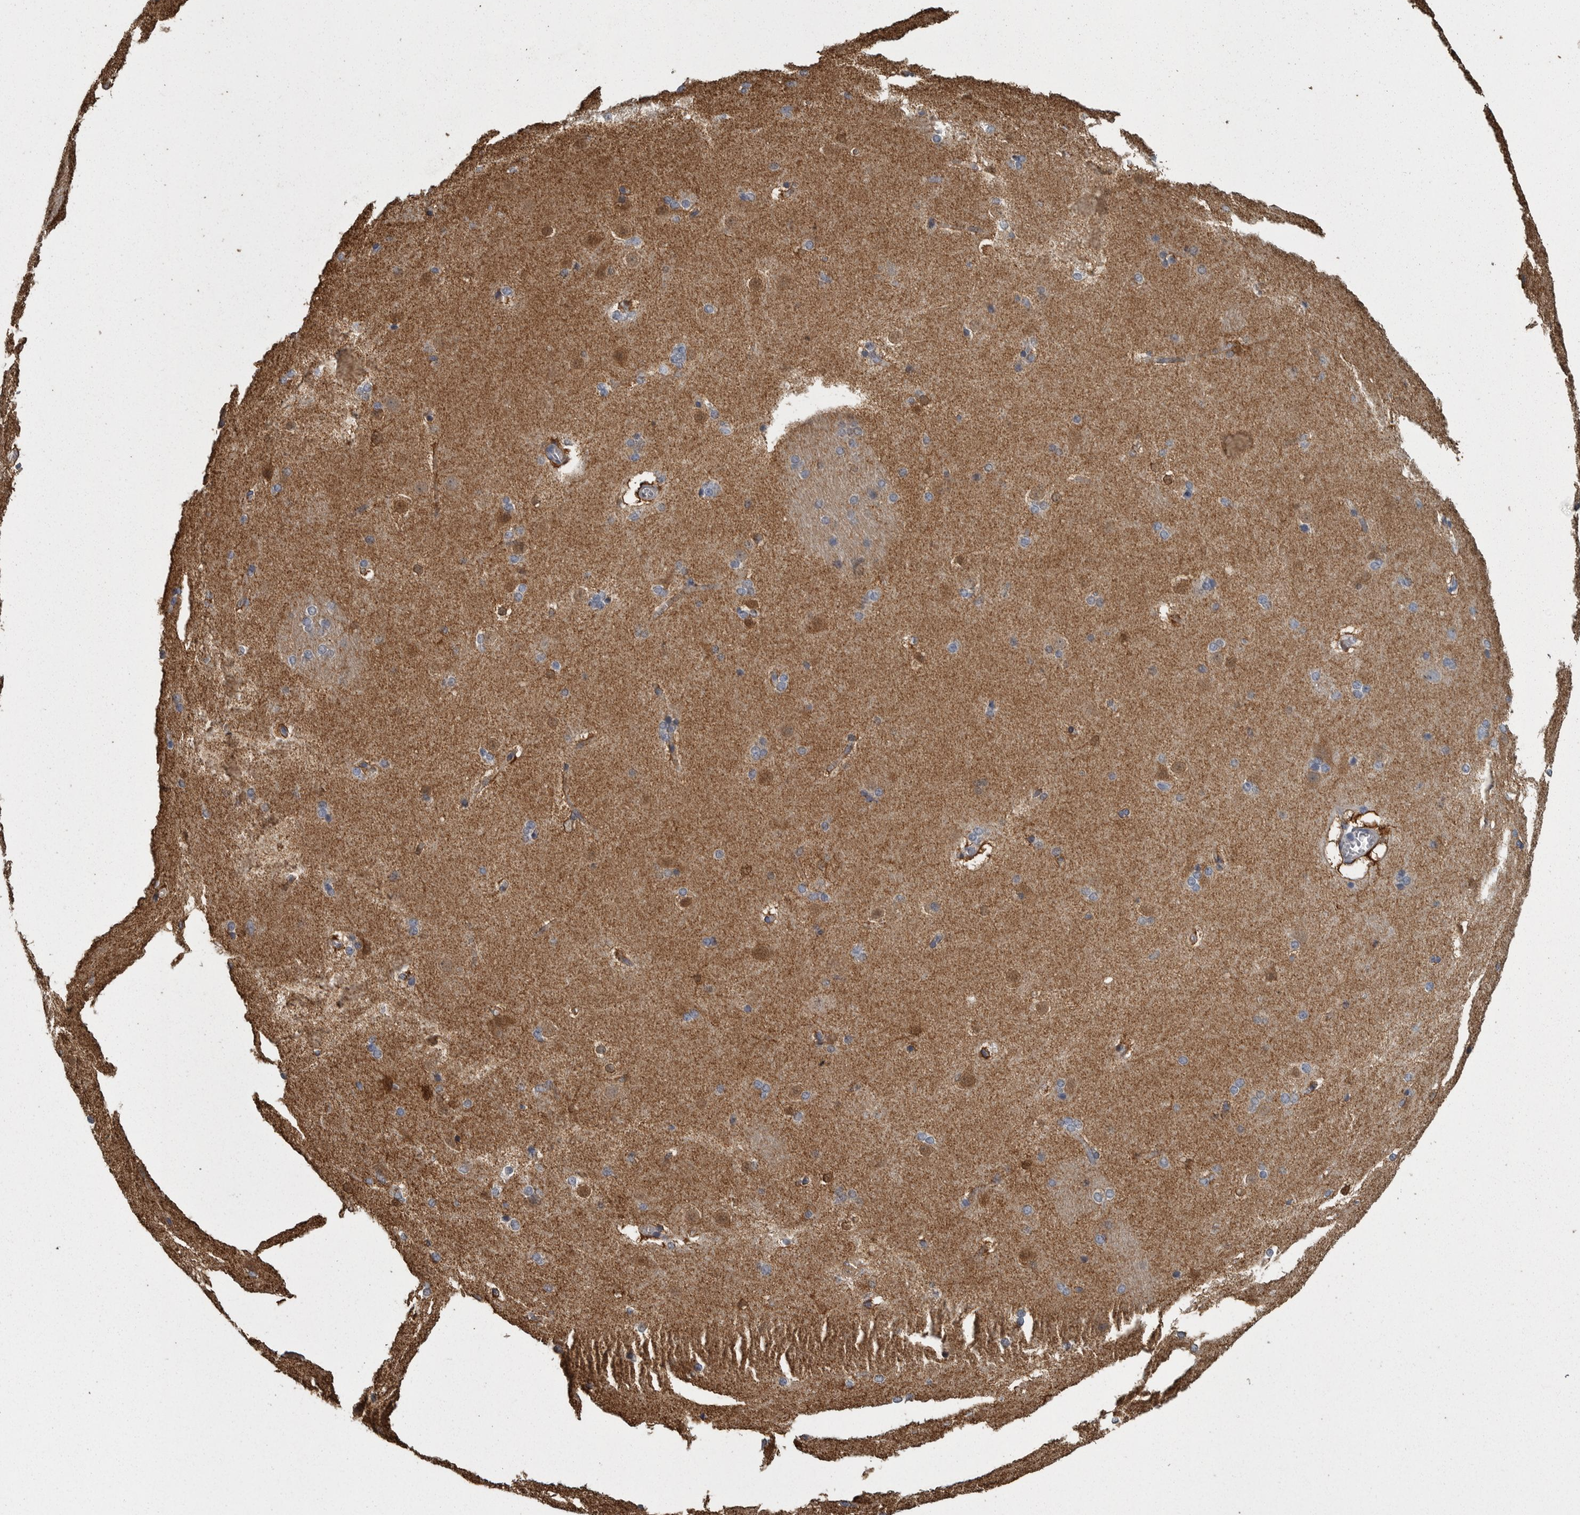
{"staining": {"intensity": "moderate", "quantity": "<25%", "location": "cytoplasmic/membranous"}, "tissue": "caudate", "cell_type": "Glial cells", "image_type": "normal", "snomed": [{"axis": "morphology", "description": "Normal tissue, NOS"}, {"axis": "topography", "description": "Lateral ventricle wall"}], "caption": "Glial cells demonstrate low levels of moderate cytoplasmic/membranous staining in approximately <25% of cells in benign human caudate. The staining was performed using DAB to visualize the protein expression in brown, while the nuclei were stained in blue with hematoxylin (Magnification: 20x).", "gene": "FRK", "patient": {"sex": "female", "age": 19}}